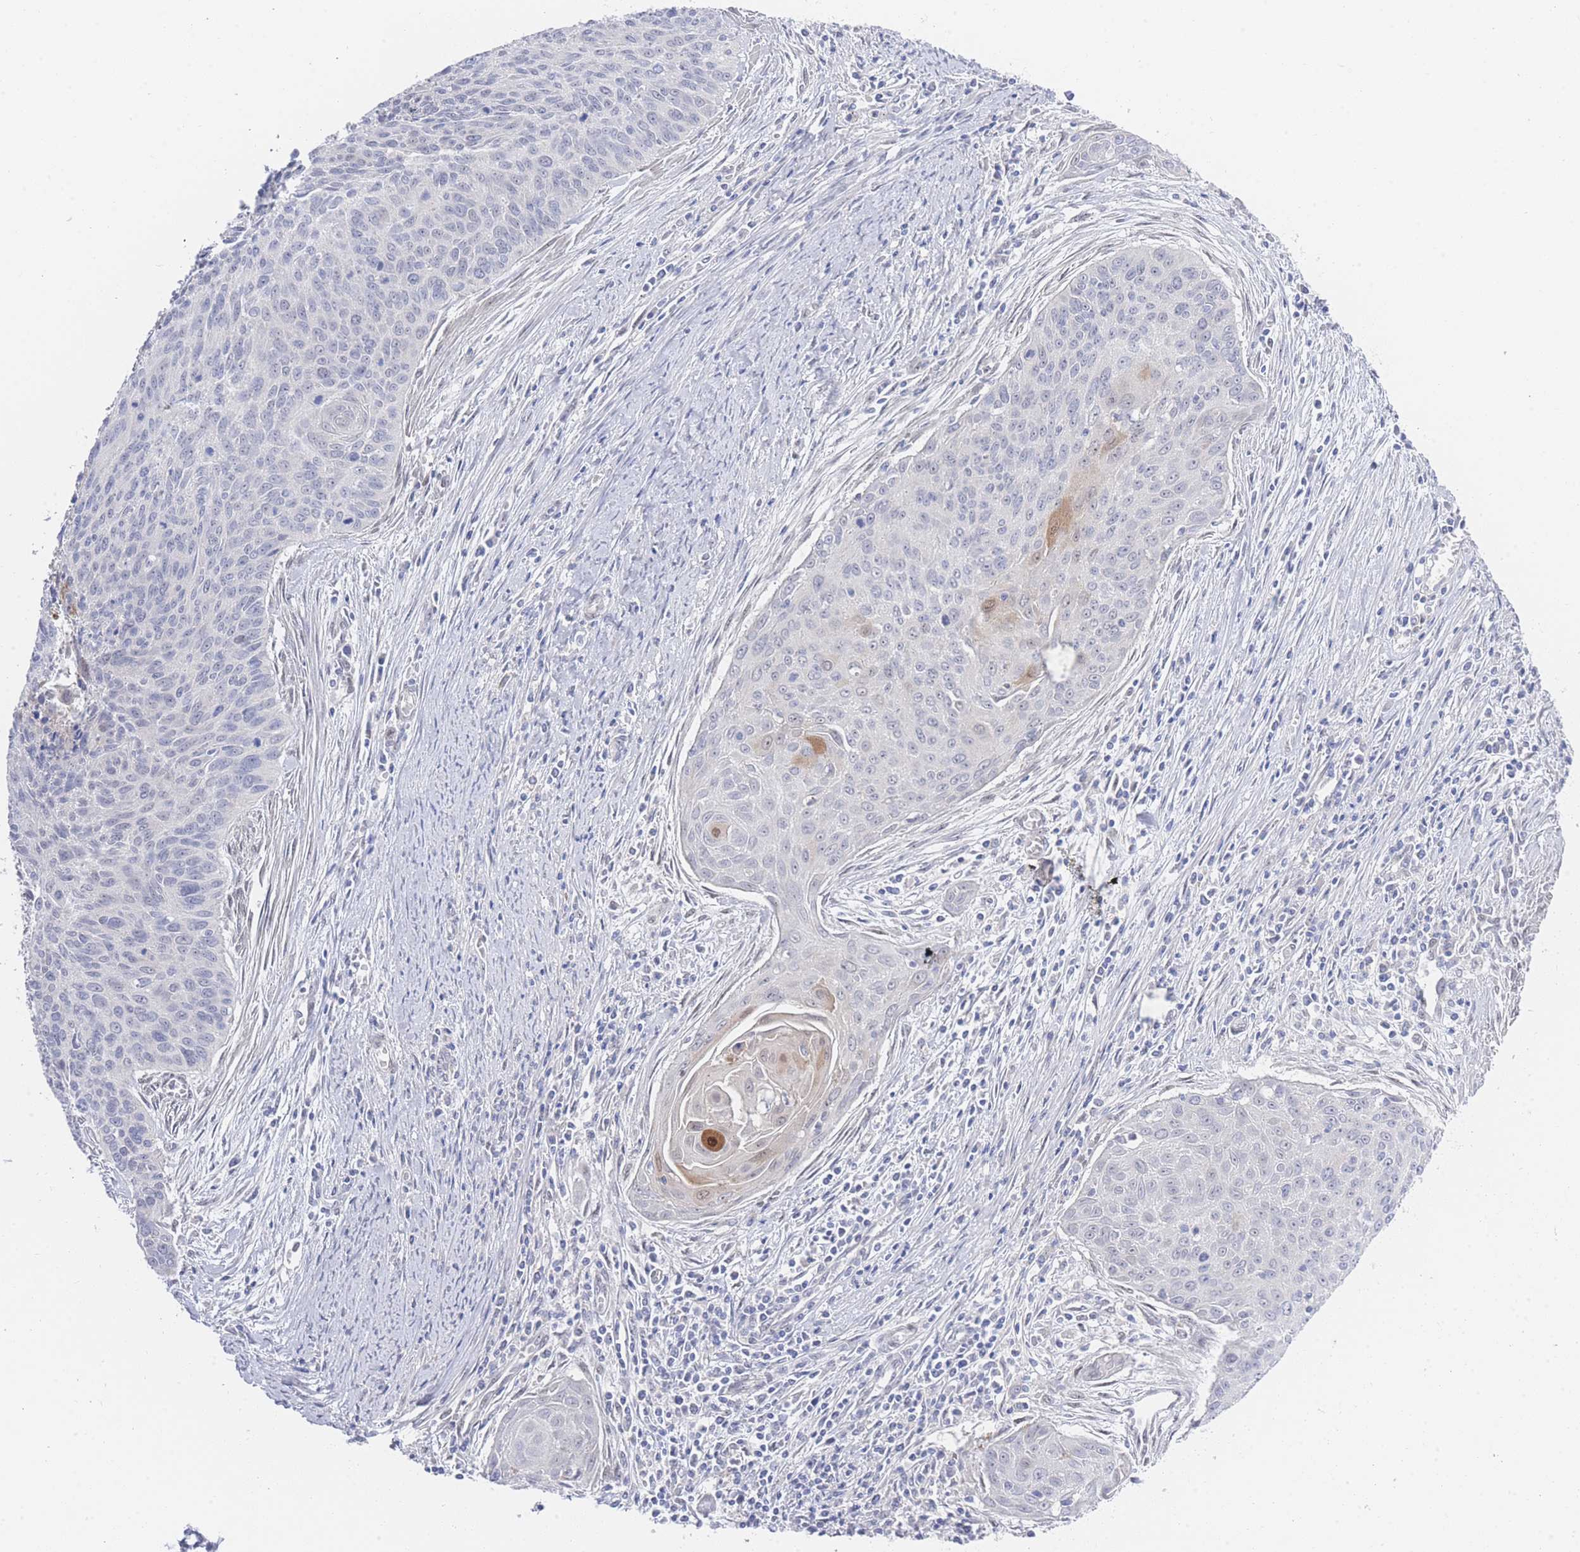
{"staining": {"intensity": "moderate", "quantity": "<25%", "location": "cytoplasmic/membranous,nuclear"}, "tissue": "cervical cancer", "cell_type": "Tumor cells", "image_type": "cancer", "snomed": [{"axis": "morphology", "description": "Squamous cell carcinoma, NOS"}, {"axis": "topography", "description": "Cervix"}], "caption": "Squamous cell carcinoma (cervical) tissue shows moderate cytoplasmic/membranous and nuclear positivity in about <25% of tumor cells, visualized by immunohistochemistry.", "gene": "ZNF142", "patient": {"sex": "female", "age": 55}}